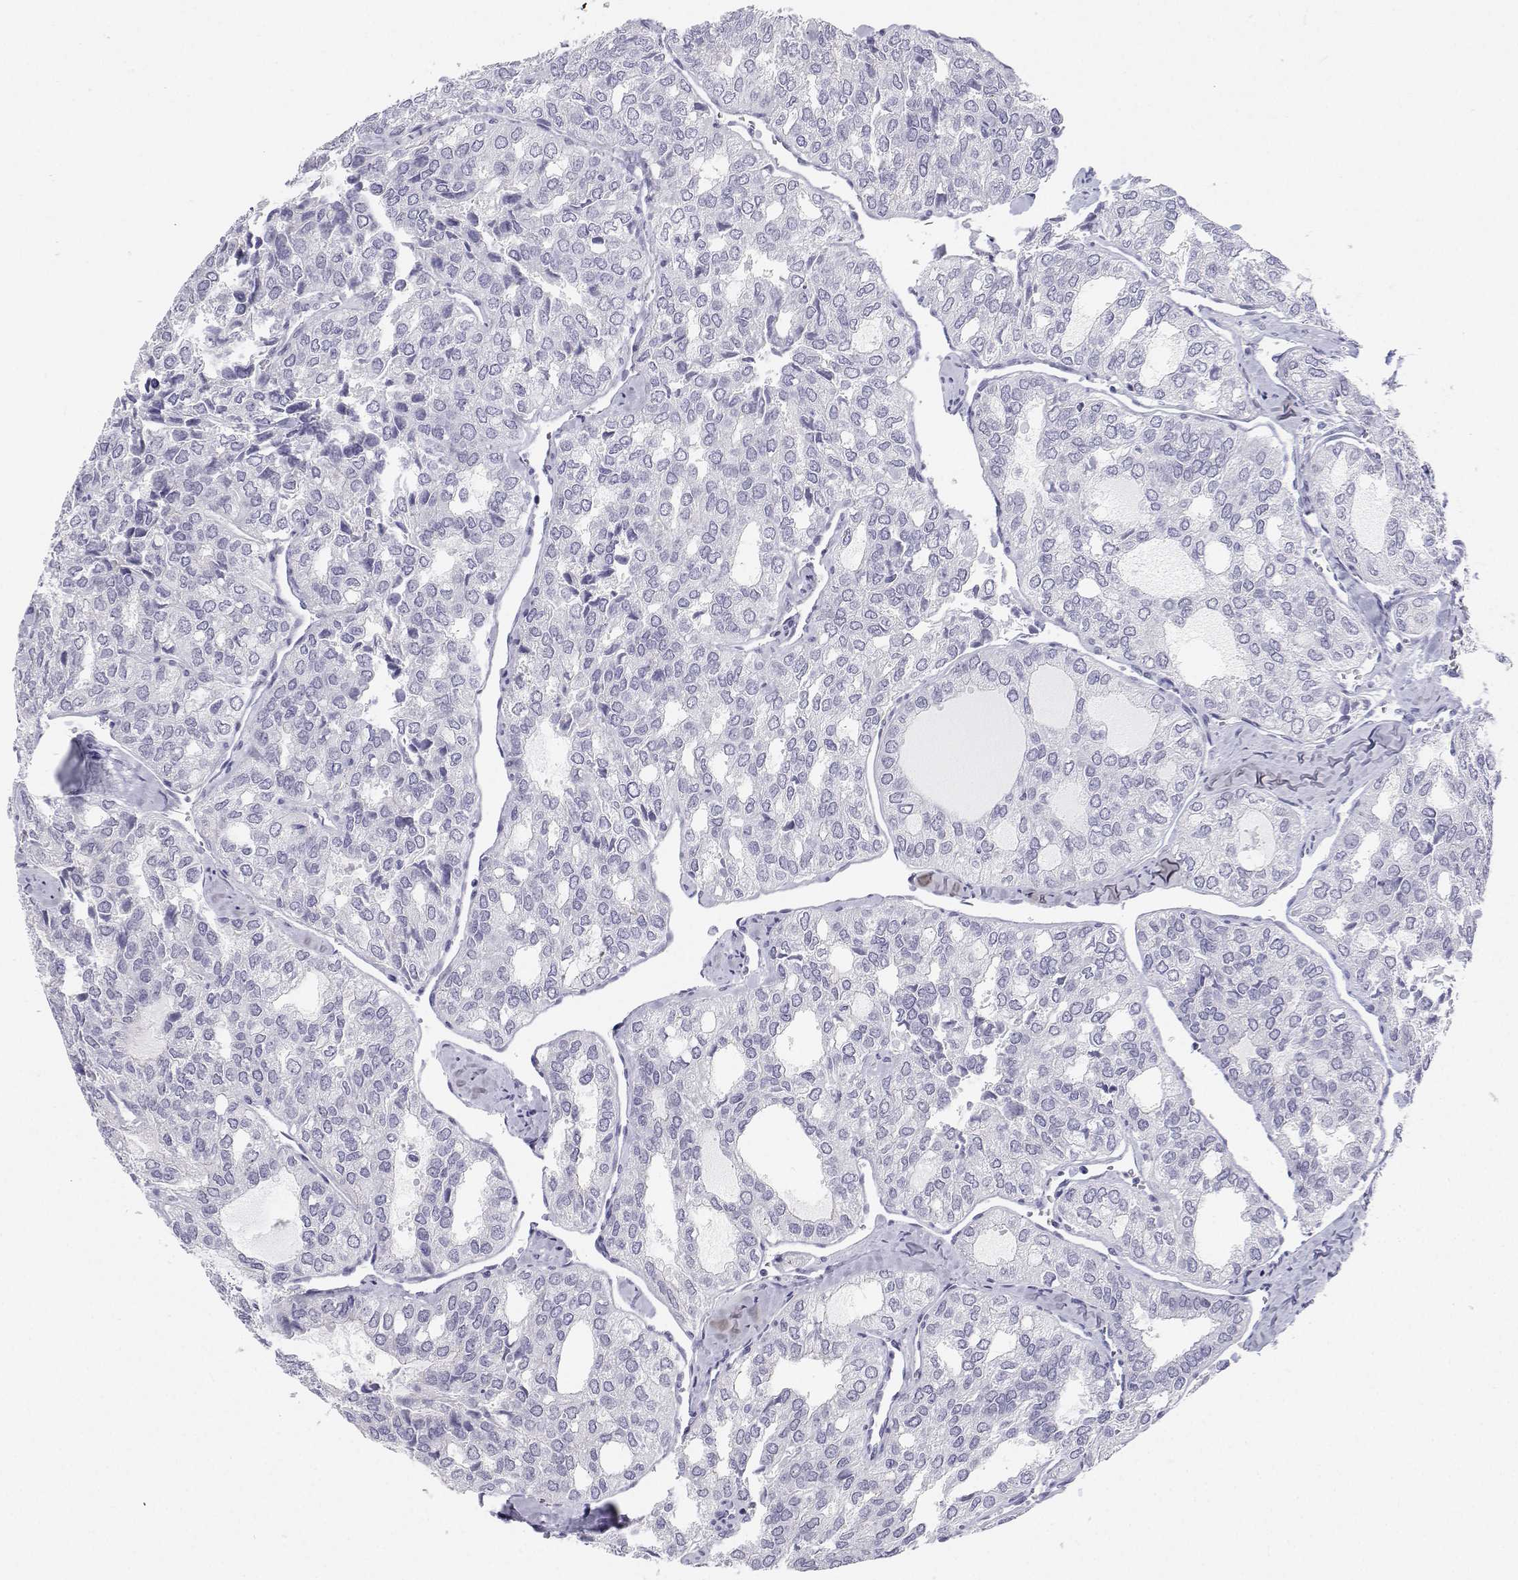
{"staining": {"intensity": "negative", "quantity": "none", "location": "none"}, "tissue": "thyroid cancer", "cell_type": "Tumor cells", "image_type": "cancer", "snomed": [{"axis": "morphology", "description": "Follicular adenoma carcinoma, NOS"}, {"axis": "topography", "description": "Thyroid gland"}], "caption": "Immunohistochemistry photomicrograph of human thyroid follicular adenoma carcinoma stained for a protein (brown), which shows no staining in tumor cells.", "gene": "BHMT", "patient": {"sex": "male", "age": 75}}